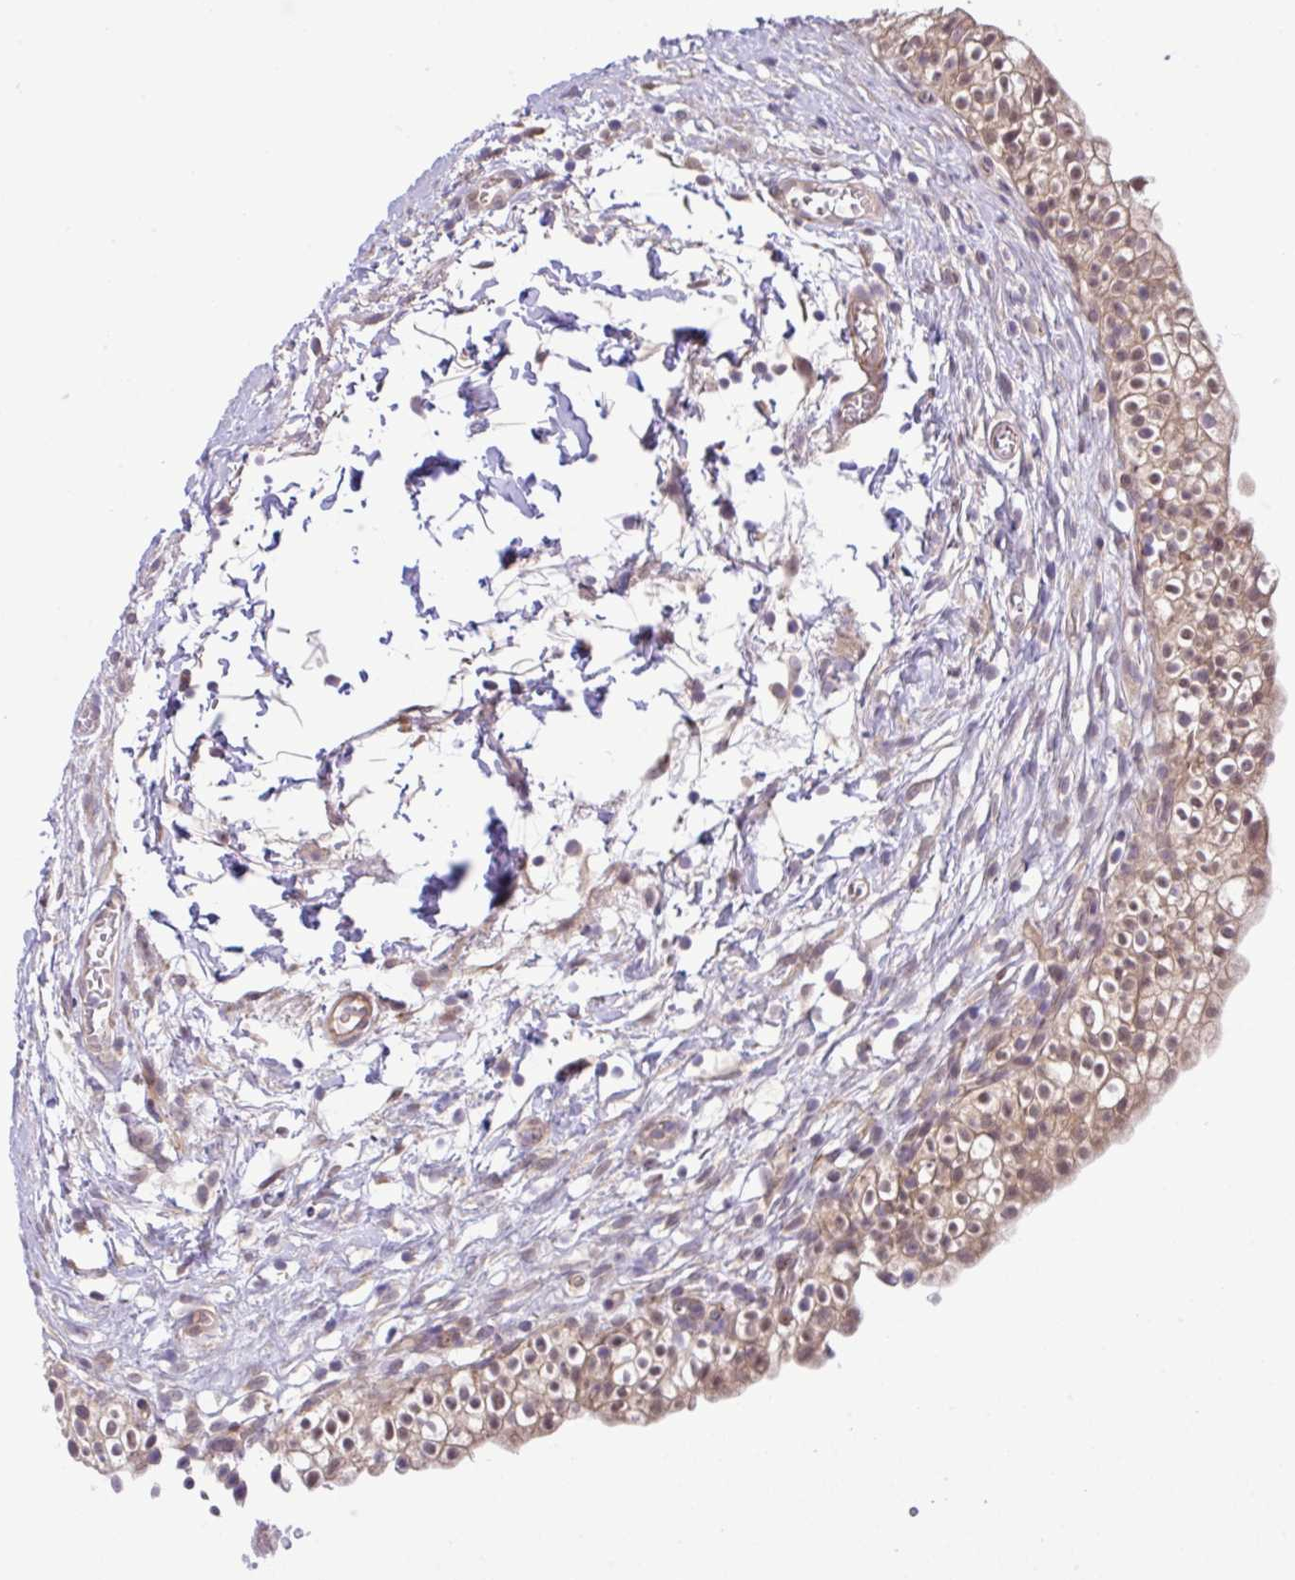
{"staining": {"intensity": "moderate", "quantity": ">75%", "location": "cytoplasmic/membranous,nuclear"}, "tissue": "urinary bladder", "cell_type": "Urothelial cells", "image_type": "normal", "snomed": [{"axis": "morphology", "description": "Normal tissue, NOS"}, {"axis": "topography", "description": "Urinary bladder"}, {"axis": "topography", "description": "Peripheral nerve tissue"}], "caption": "Human urinary bladder stained for a protein (brown) displays moderate cytoplasmic/membranous,nuclear positive positivity in about >75% of urothelial cells.", "gene": "UBE4A", "patient": {"sex": "male", "age": 55}}